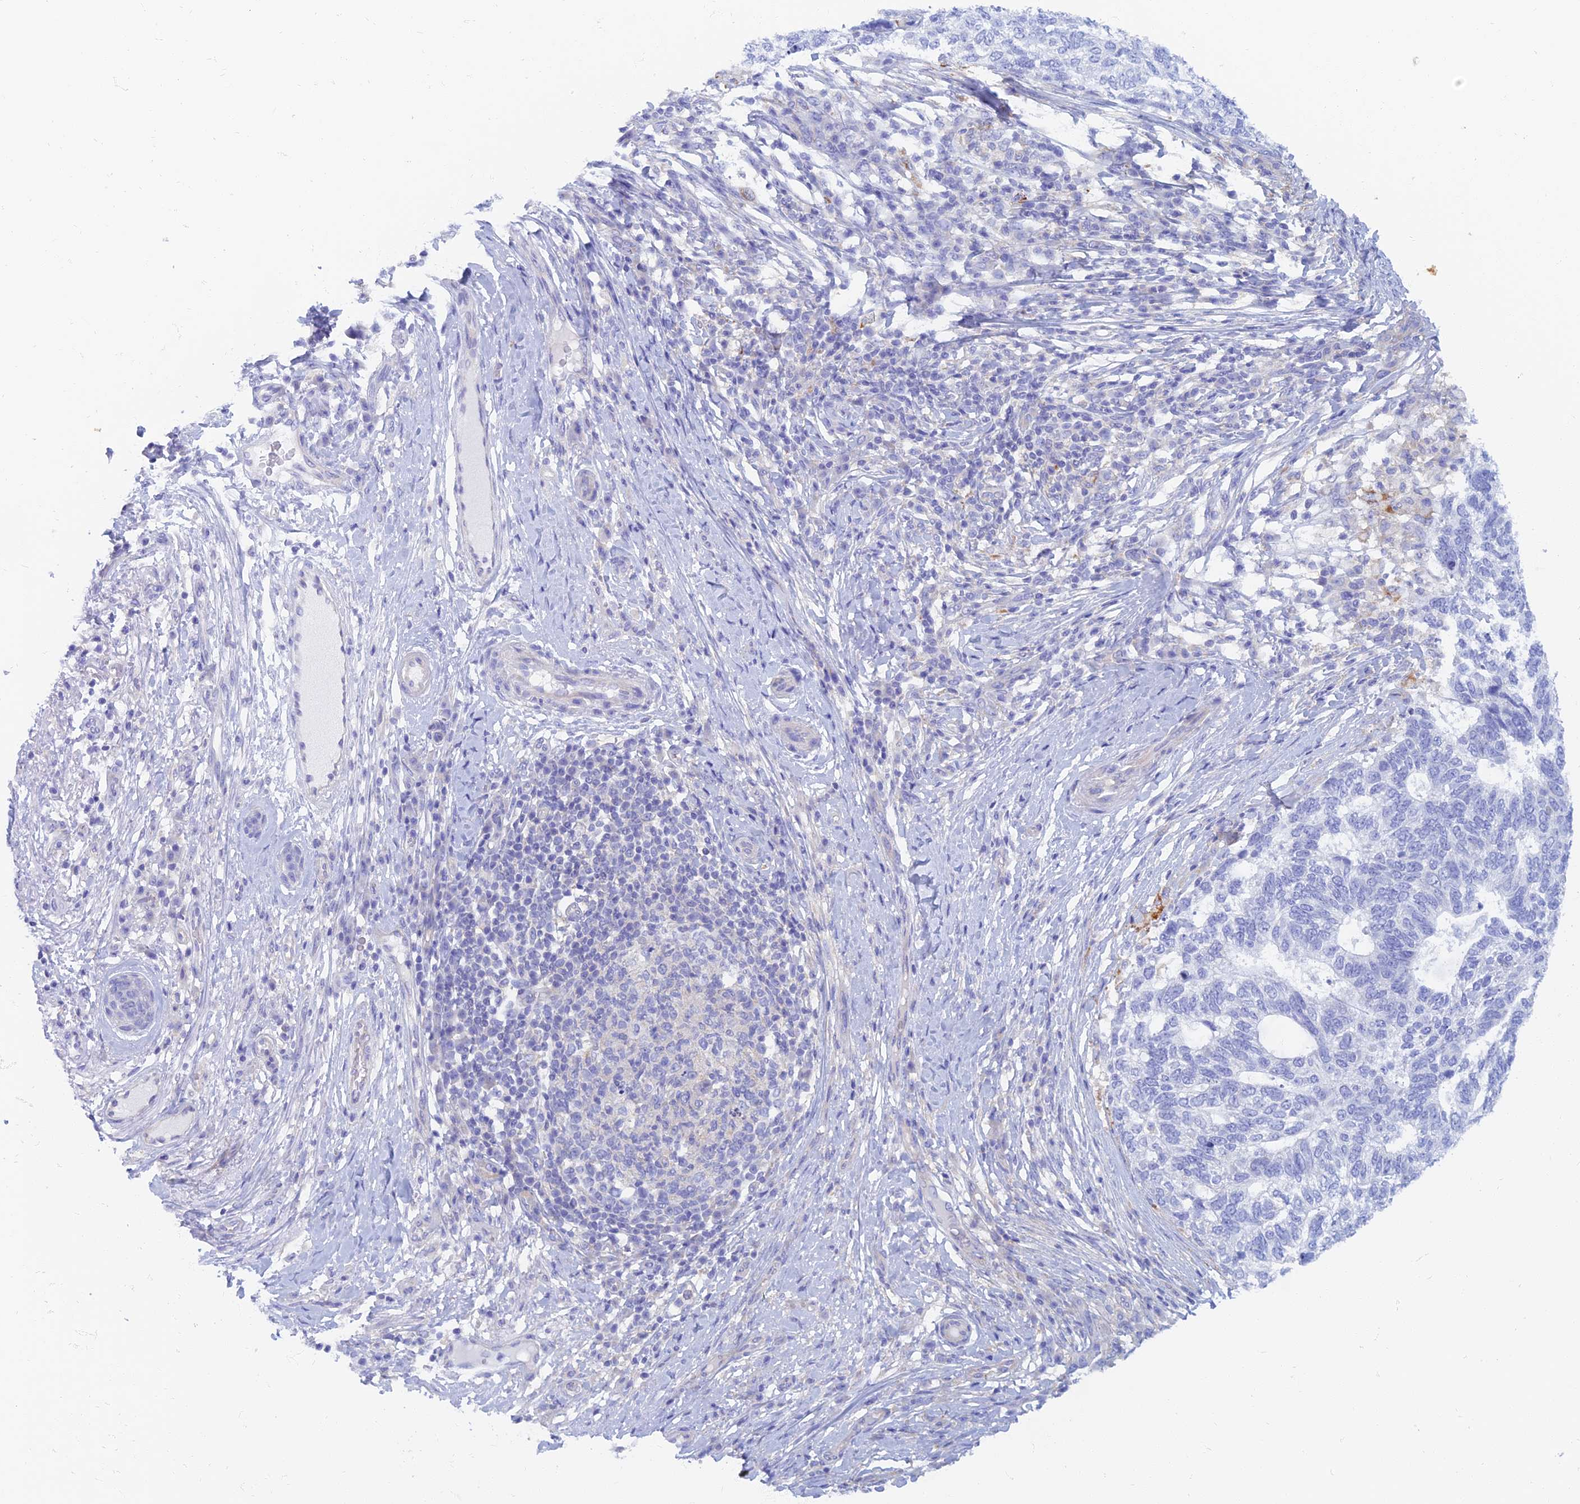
{"staining": {"intensity": "negative", "quantity": "none", "location": "none"}, "tissue": "skin cancer", "cell_type": "Tumor cells", "image_type": "cancer", "snomed": [{"axis": "morphology", "description": "Basal cell carcinoma"}, {"axis": "topography", "description": "Skin"}], "caption": "This is an IHC histopathology image of skin basal cell carcinoma. There is no staining in tumor cells.", "gene": "TMEM44", "patient": {"sex": "female", "age": 65}}